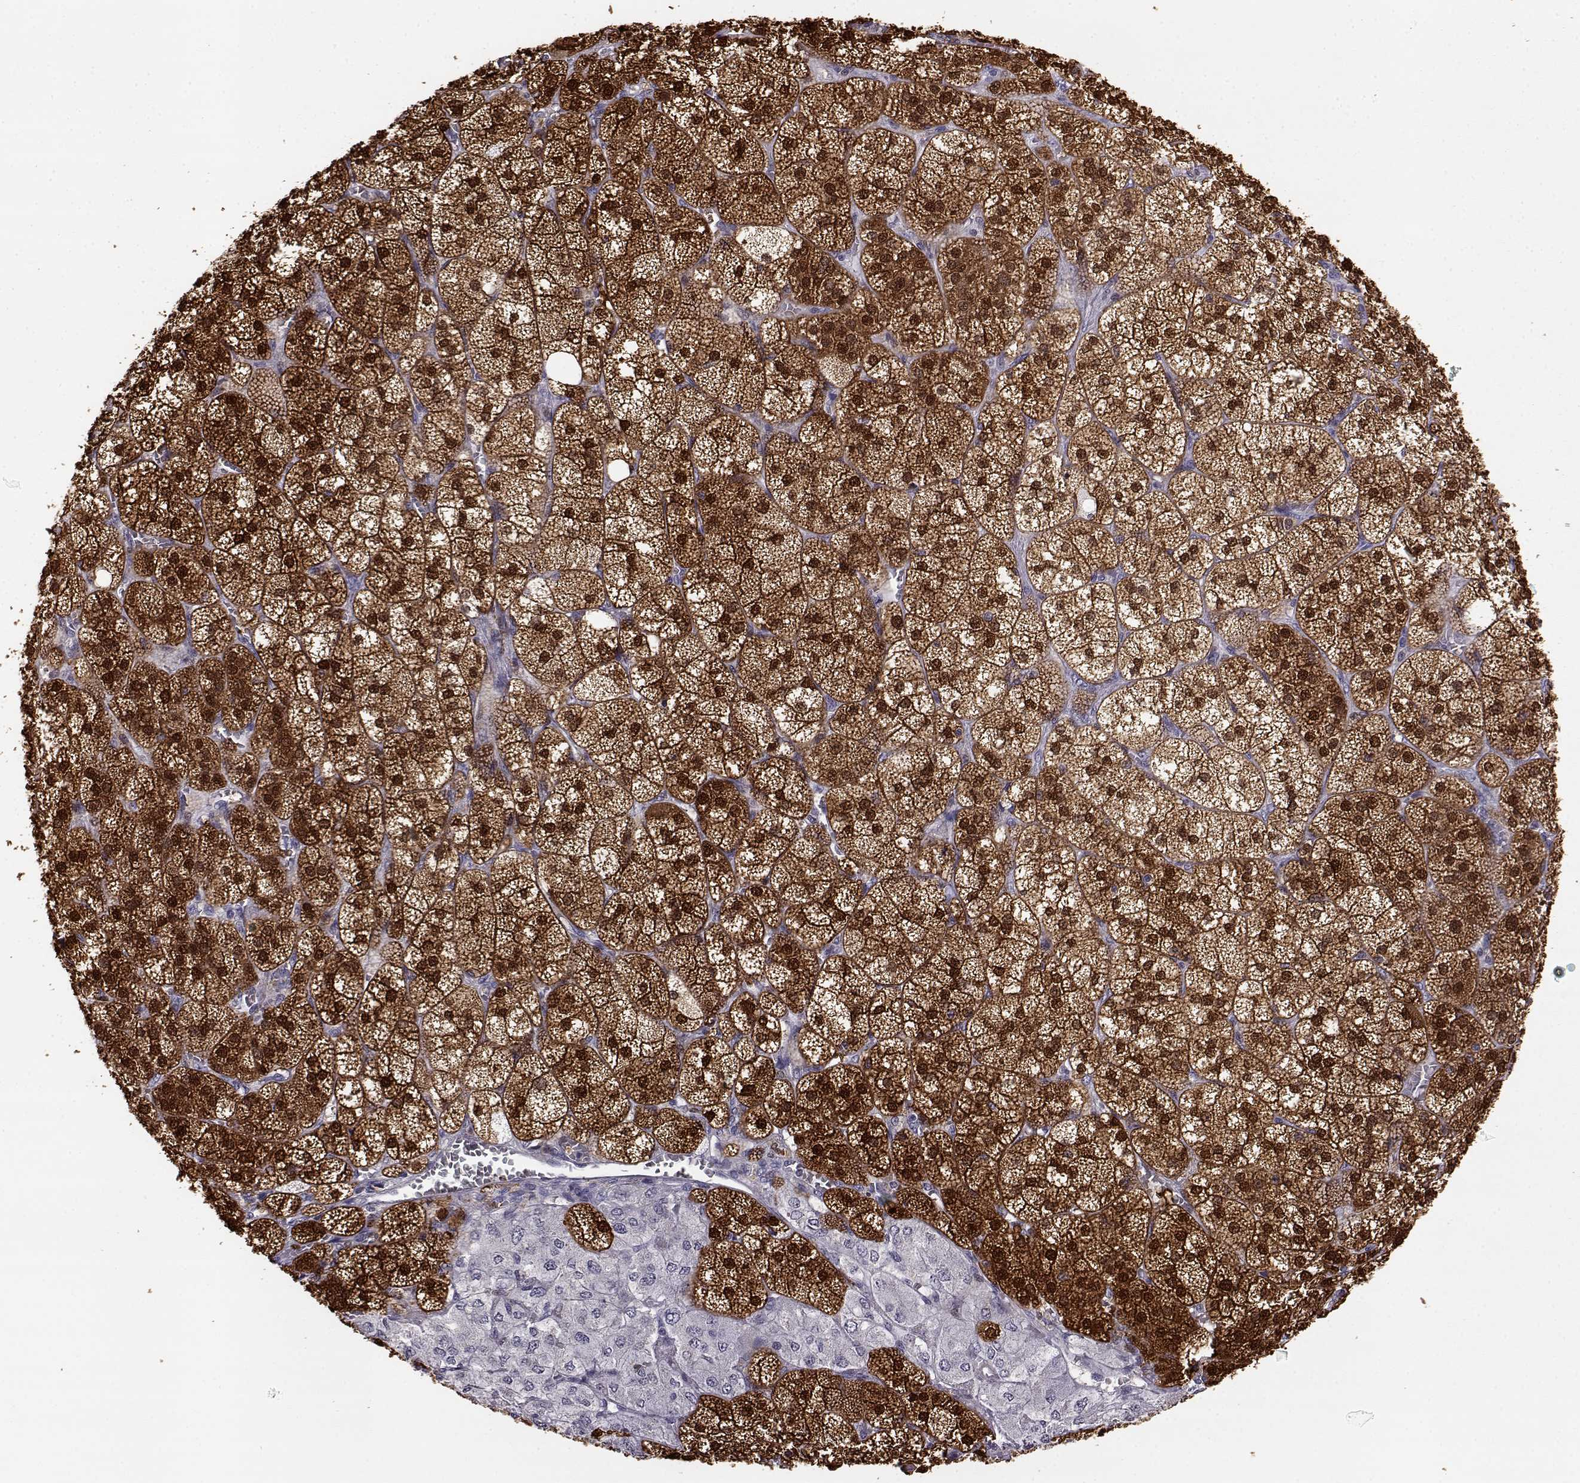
{"staining": {"intensity": "strong", "quantity": ">75%", "location": "cytoplasmic/membranous,nuclear"}, "tissue": "adrenal gland", "cell_type": "Glandular cells", "image_type": "normal", "snomed": [{"axis": "morphology", "description": "Normal tissue, NOS"}, {"axis": "topography", "description": "Adrenal gland"}], "caption": "Strong cytoplasmic/membranous,nuclear expression for a protein is appreciated in approximately >75% of glandular cells of normal adrenal gland using immunohistochemistry.", "gene": "AKR1B1", "patient": {"sex": "female", "age": 60}}